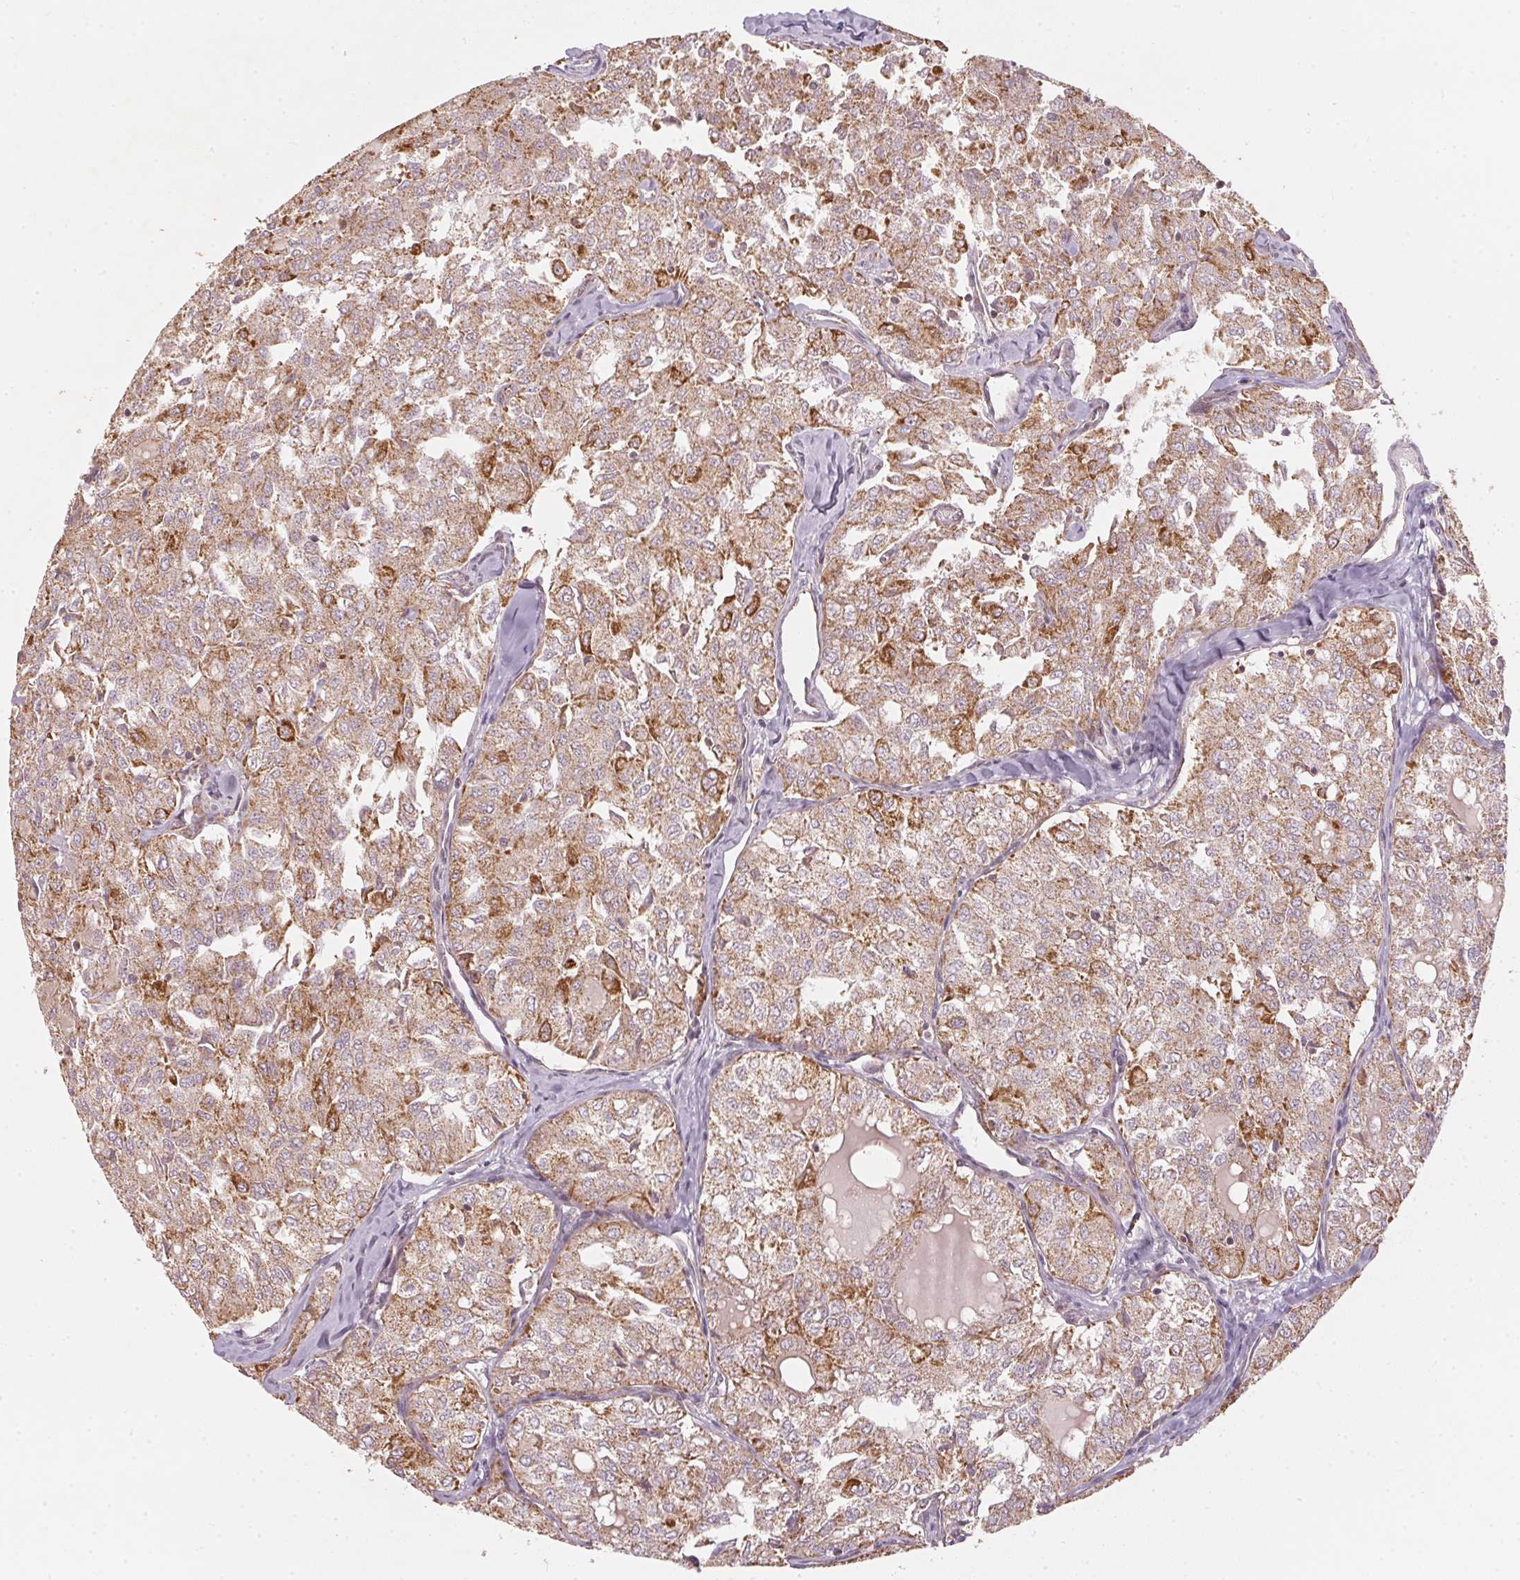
{"staining": {"intensity": "moderate", "quantity": ">75%", "location": "cytoplasmic/membranous"}, "tissue": "thyroid cancer", "cell_type": "Tumor cells", "image_type": "cancer", "snomed": [{"axis": "morphology", "description": "Follicular adenoma carcinoma, NOS"}, {"axis": "topography", "description": "Thyroid gland"}], "caption": "Moderate cytoplasmic/membranous positivity is seen in approximately >75% of tumor cells in thyroid follicular adenoma carcinoma.", "gene": "MATCAP1", "patient": {"sex": "male", "age": 75}}